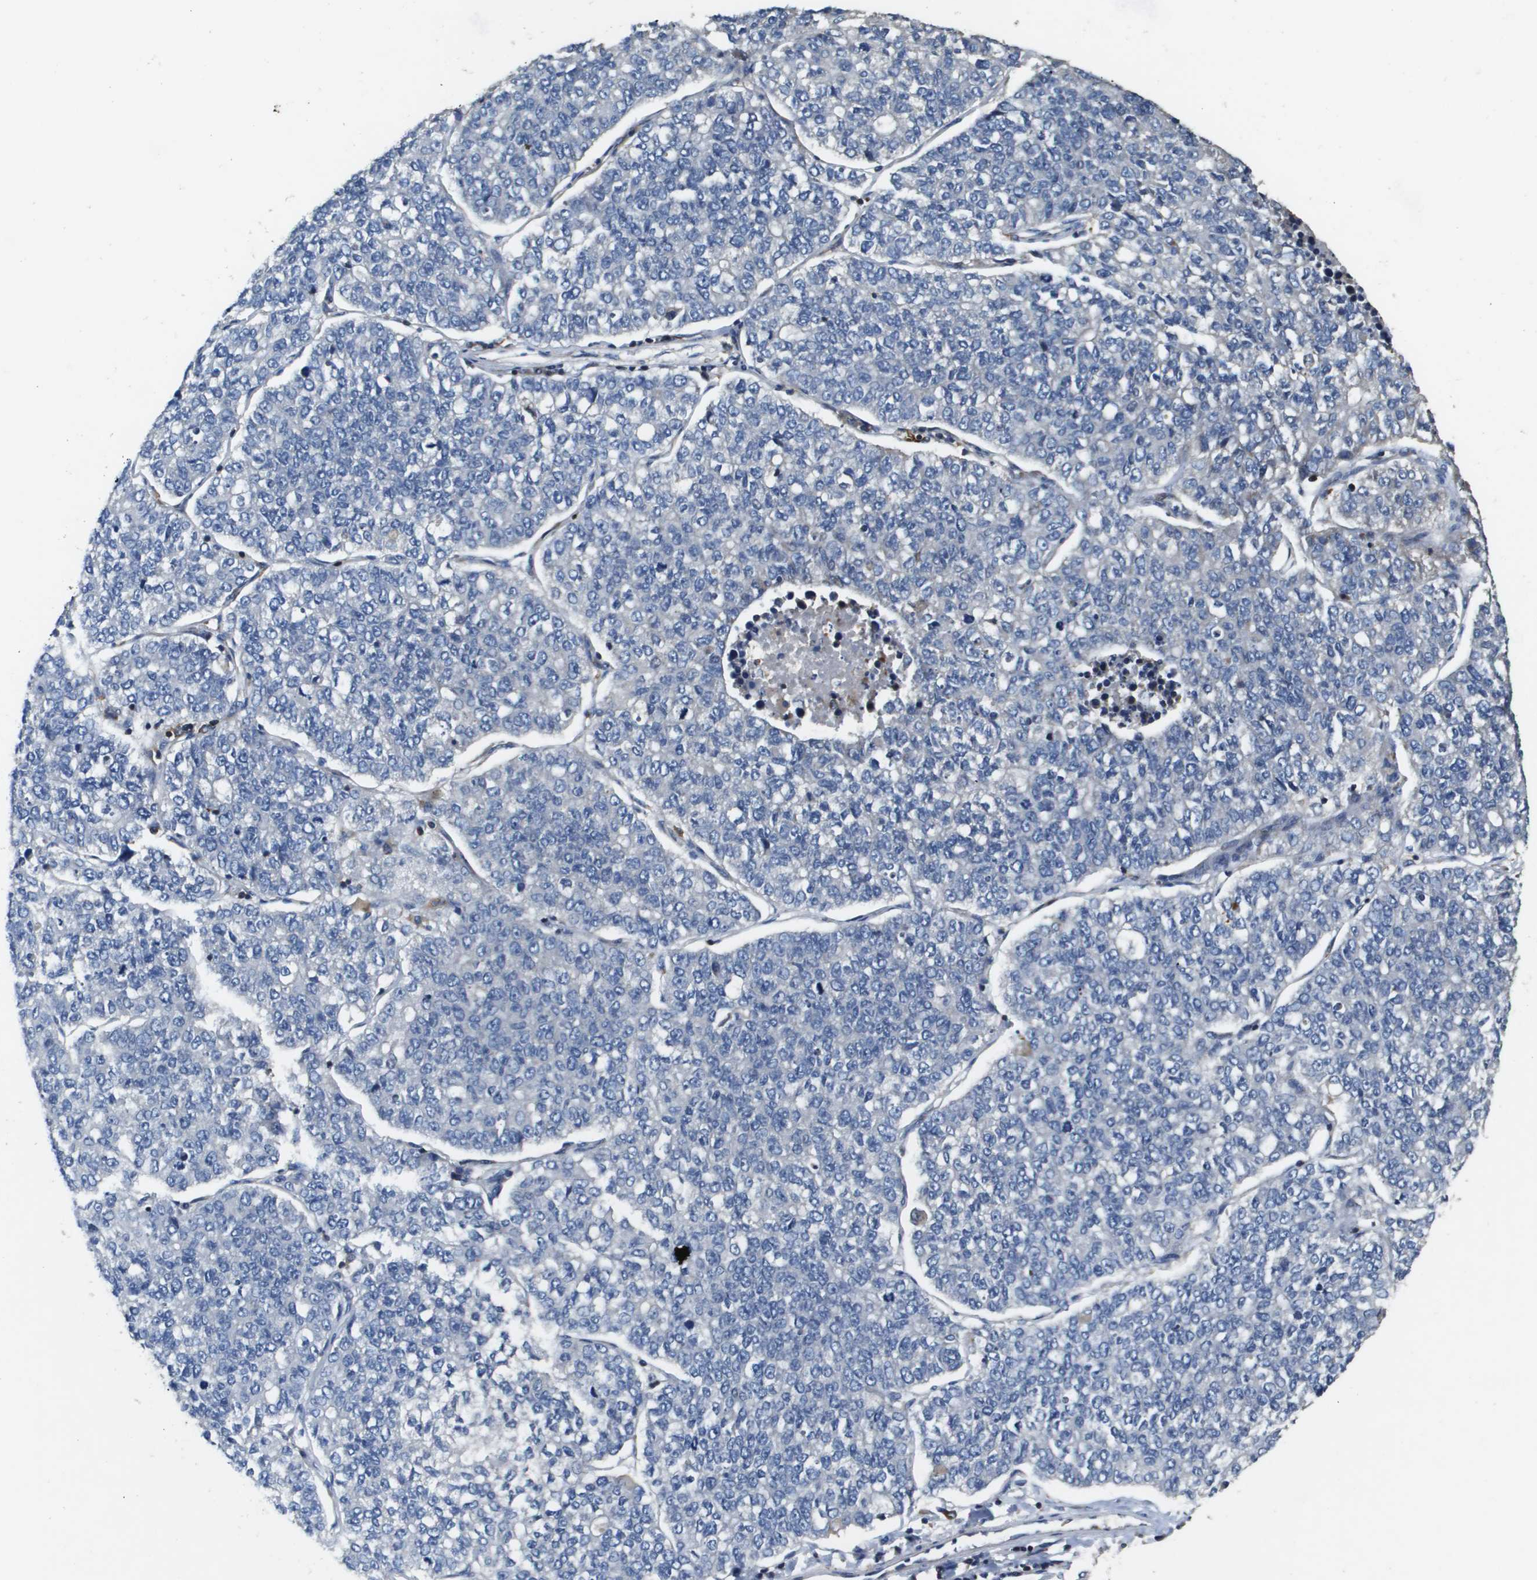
{"staining": {"intensity": "negative", "quantity": "none", "location": "none"}, "tissue": "lung cancer", "cell_type": "Tumor cells", "image_type": "cancer", "snomed": [{"axis": "morphology", "description": "Adenocarcinoma, NOS"}, {"axis": "topography", "description": "Lung"}], "caption": "Adenocarcinoma (lung) was stained to show a protein in brown. There is no significant staining in tumor cells. (DAB immunohistochemistry (IHC), high magnification).", "gene": "SCN4B", "patient": {"sex": "male", "age": 49}}